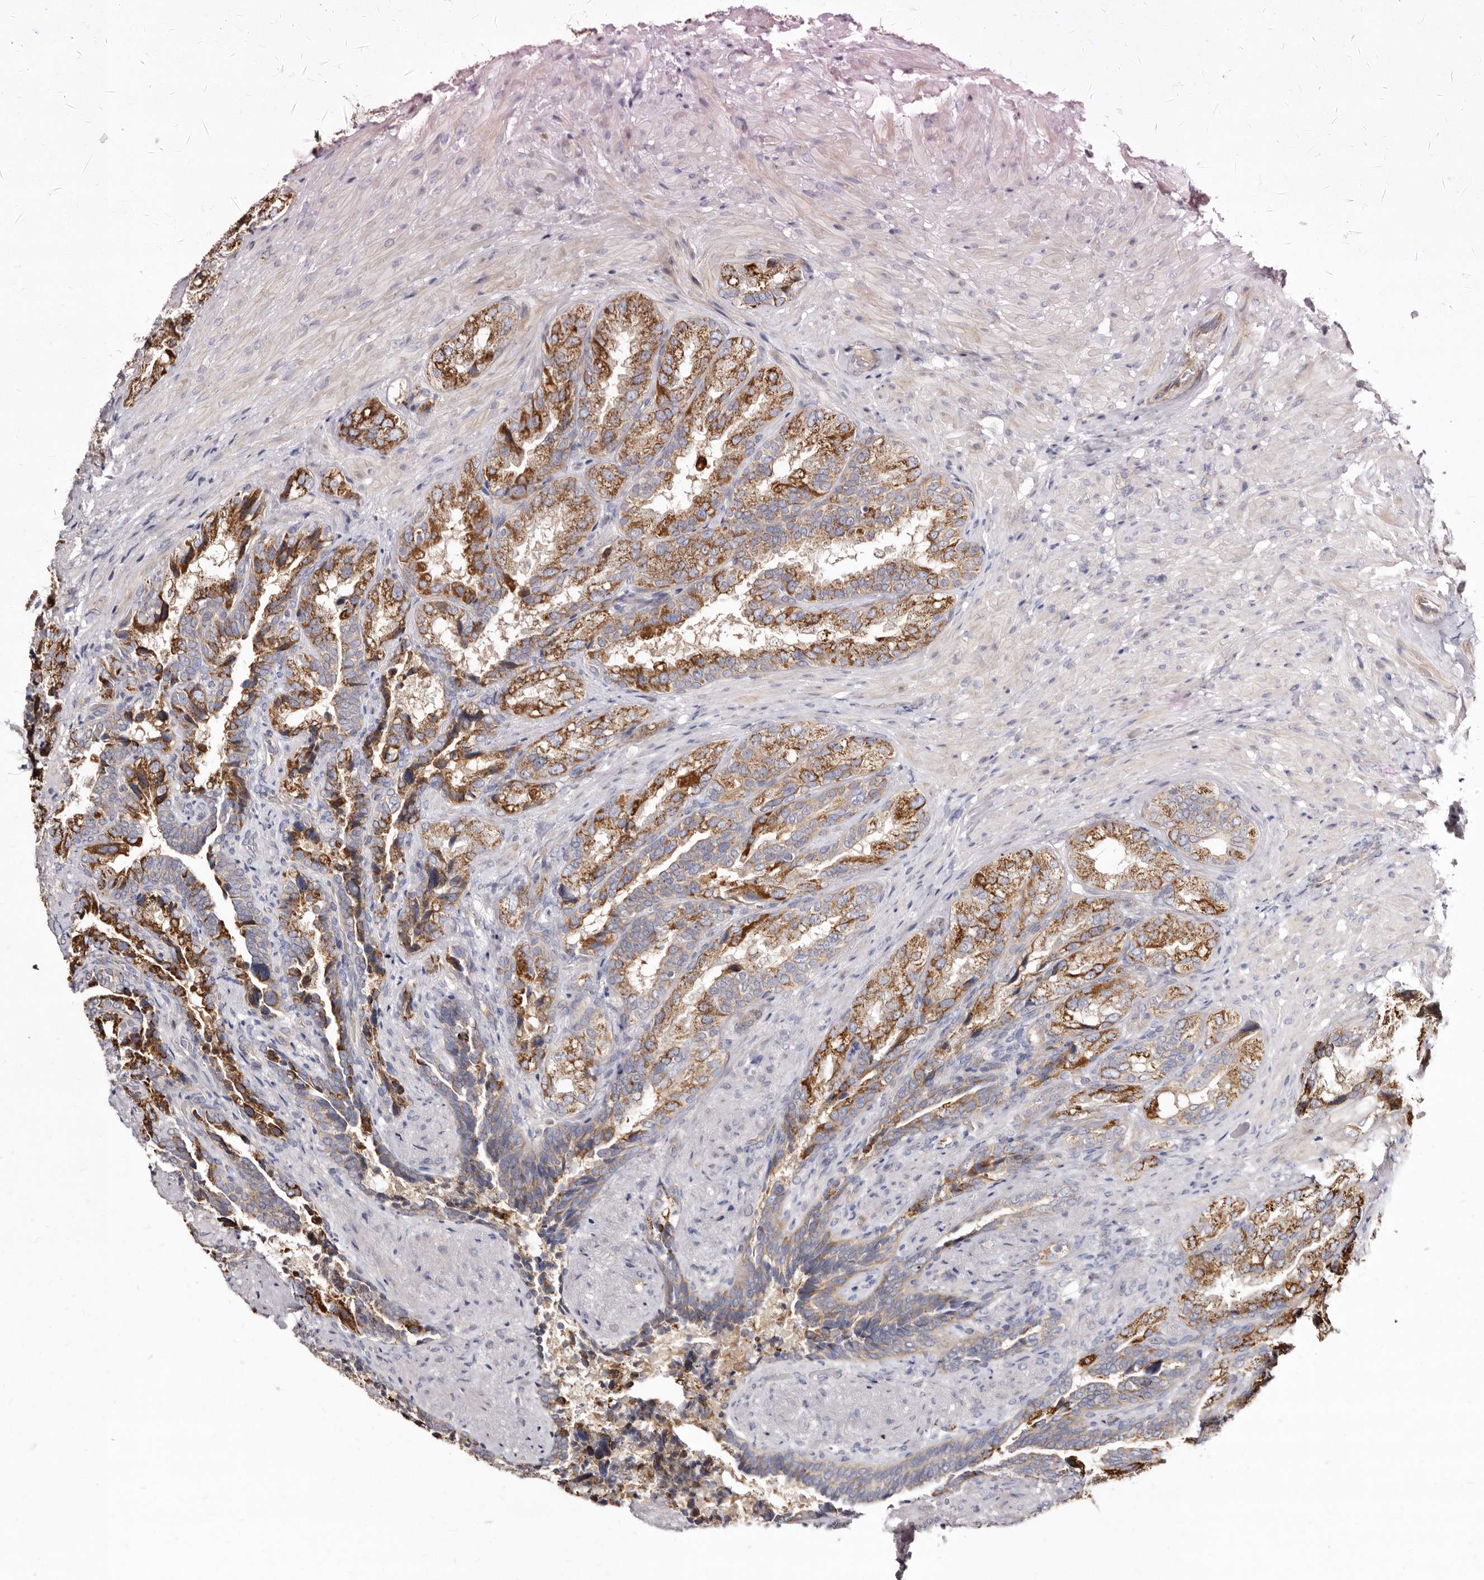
{"staining": {"intensity": "moderate", "quantity": ">75%", "location": "cytoplasmic/membranous"}, "tissue": "seminal vesicle", "cell_type": "Glandular cells", "image_type": "normal", "snomed": [{"axis": "morphology", "description": "Normal tissue, NOS"}, {"axis": "topography", "description": "Seminal veicle"}, {"axis": "topography", "description": "Peripheral nerve tissue"}], "caption": "Immunohistochemical staining of normal seminal vesicle exhibits moderate cytoplasmic/membranous protein positivity in about >75% of glandular cells. (DAB (3,3'-diaminobenzidine) IHC with brightfield microscopy, high magnification).", "gene": "BAIAP2L1", "patient": {"sex": "male", "age": 63}}